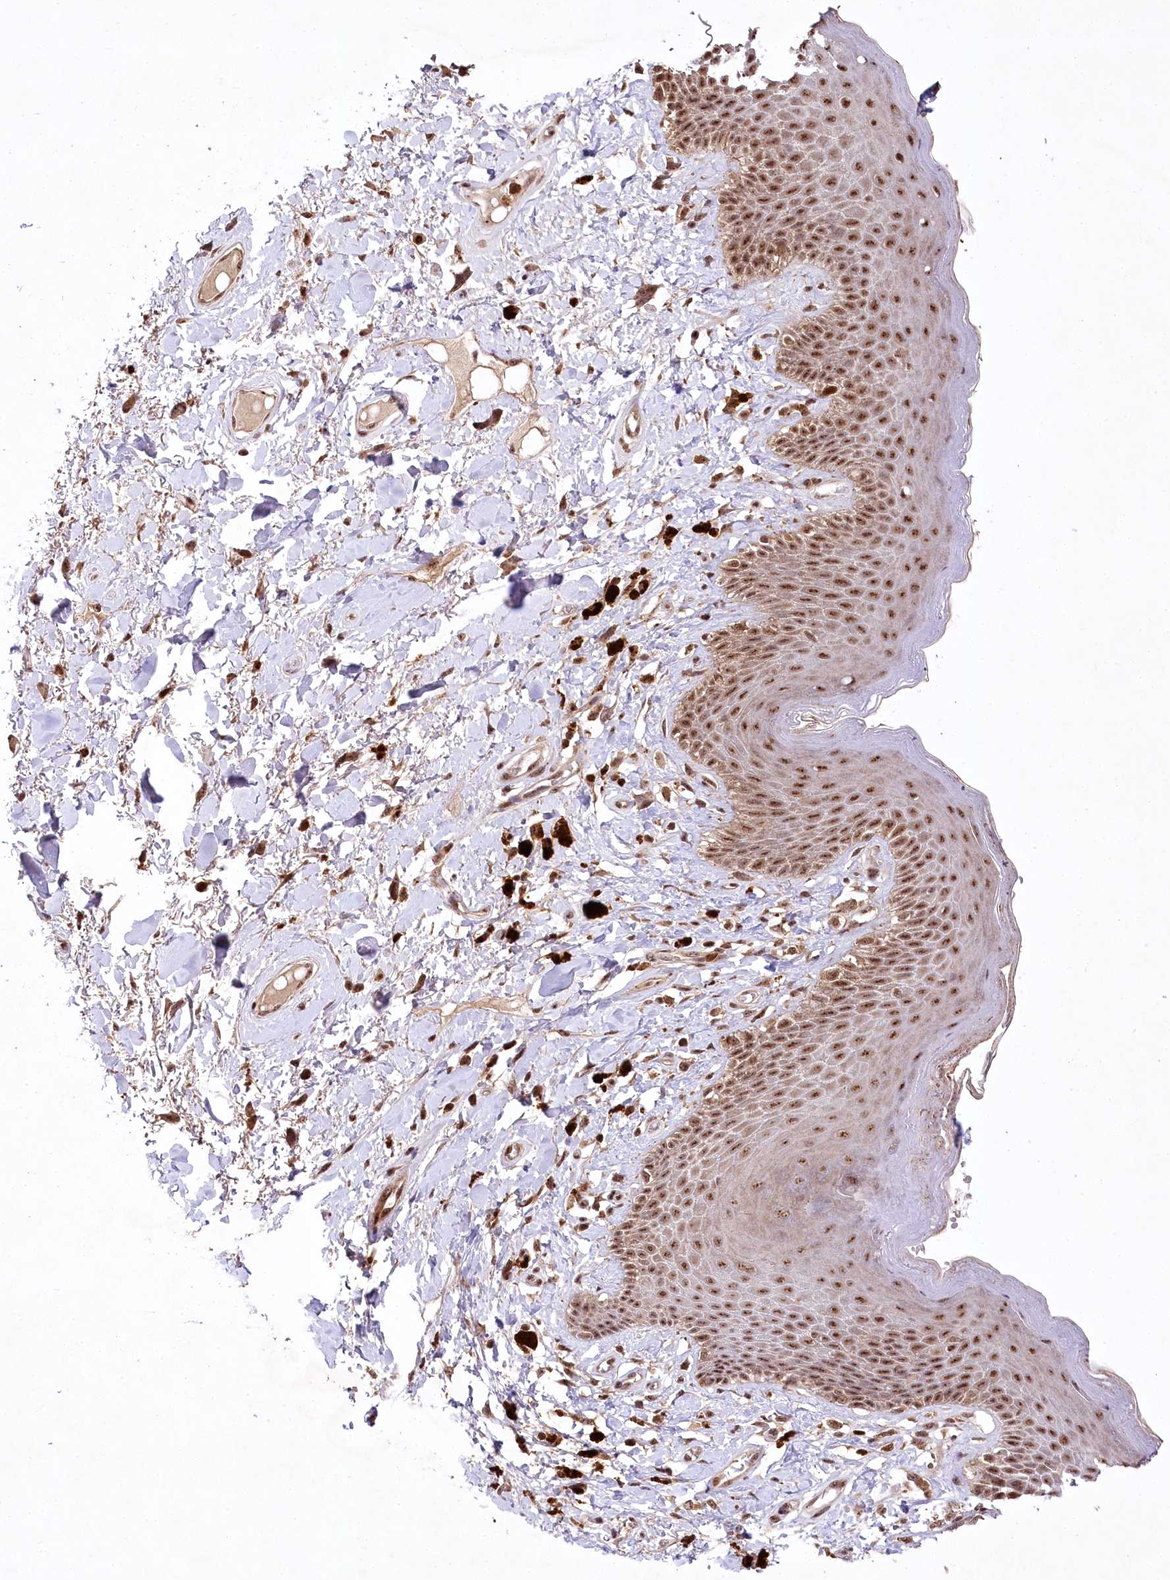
{"staining": {"intensity": "moderate", "quantity": ">75%", "location": "nuclear"}, "tissue": "skin", "cell_type": "Epidermal cells", "image_type": "normal", "snomed": [{"axis": "morphology", "description": "Normal tissue, NOS"}, {"axis": "topography", "description": "Anal"}], "caption": "IHC image of unremarkable skin: human skin stained using IHC shows medium levels of moderate protein expression localized specifically in the nuclear of epidermal cells, appearing as a nuclear brown color.", "gene": "PYROXD1", "patient": {"sex": "female", "age": 78}}